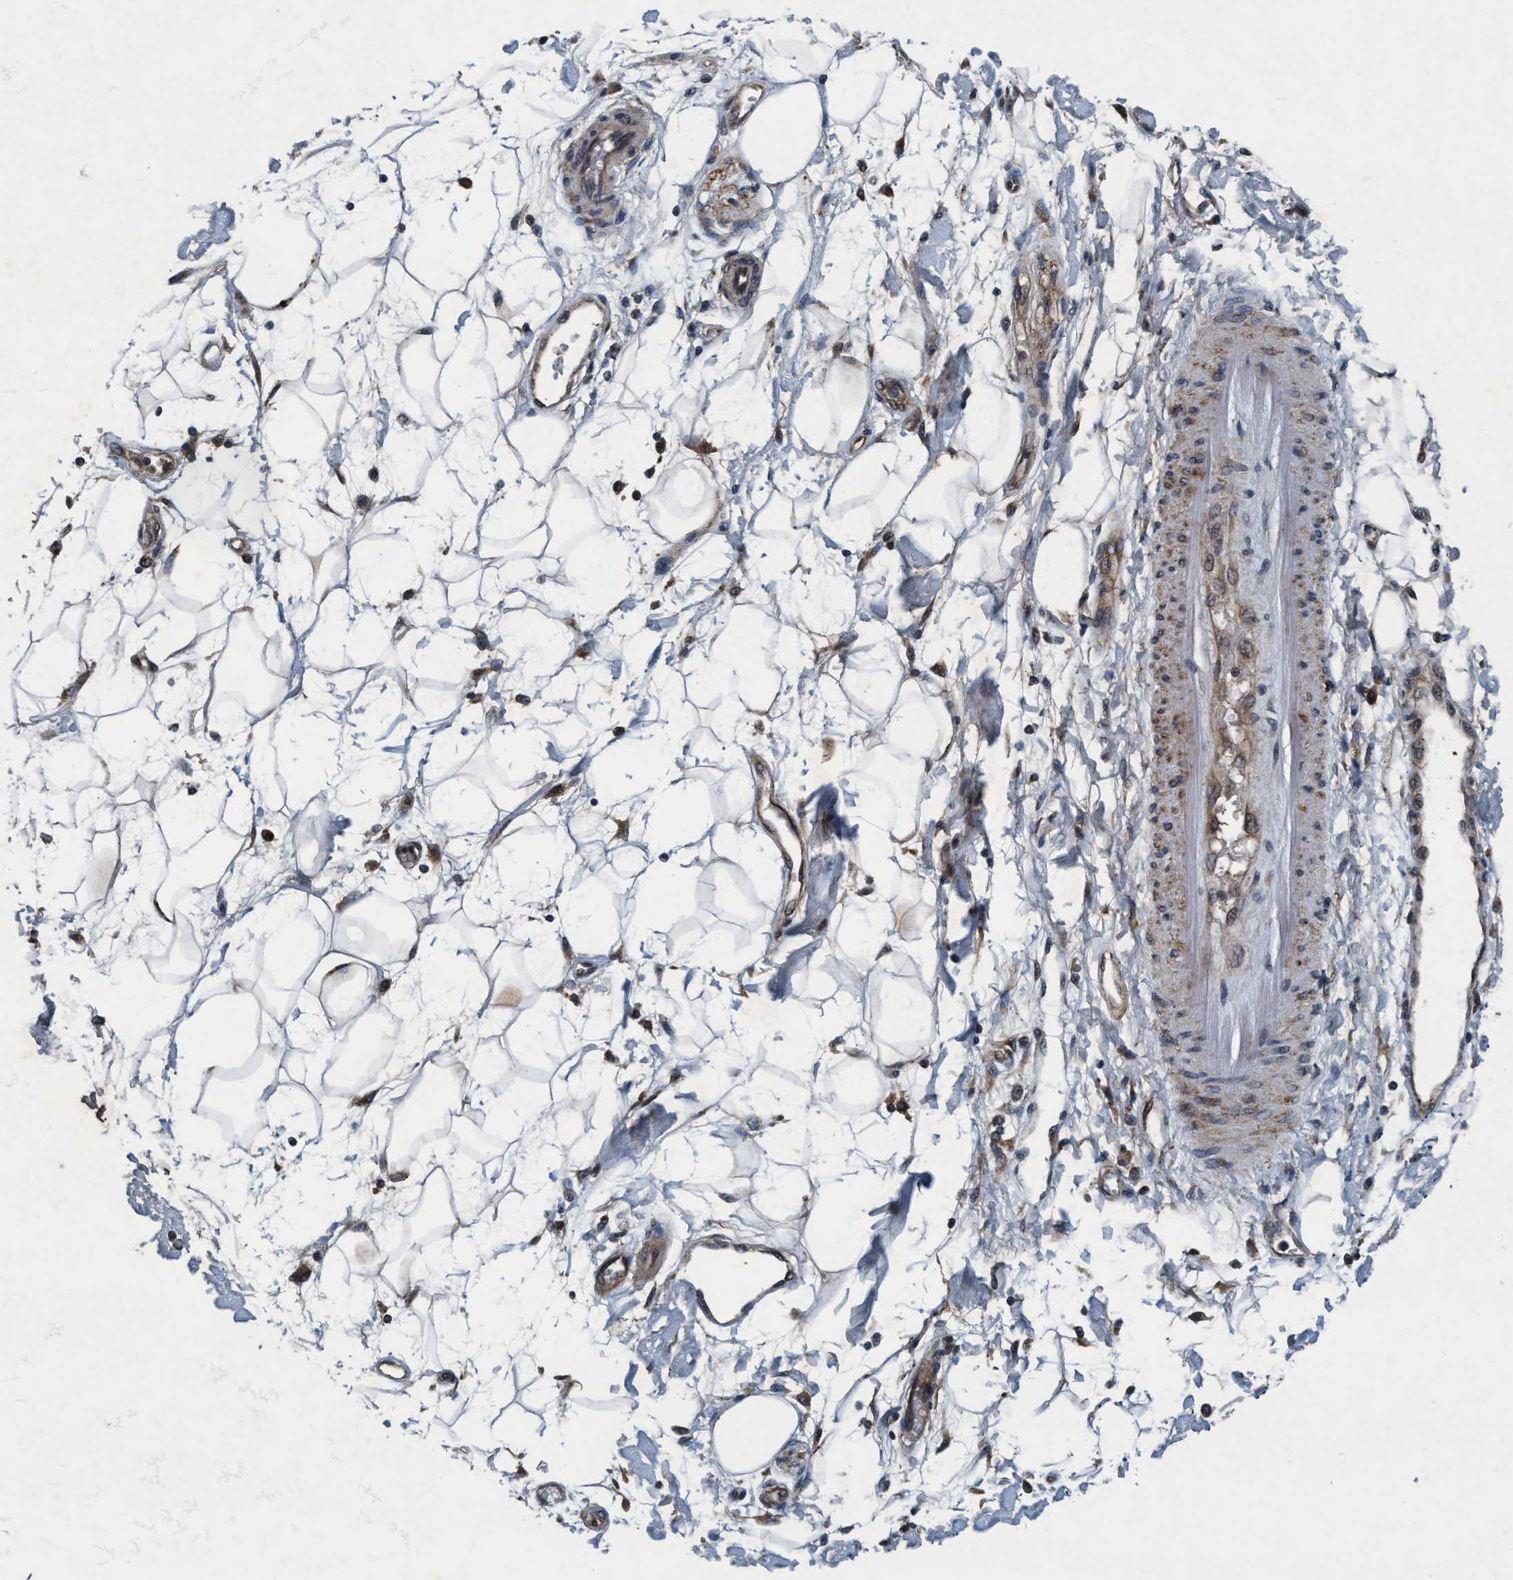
{"staining": {"intensity": "moderate", "quantity": ">75%", "location": "cytoplasmic/membranous"}, "tissue": "adipose tissue", "cell_type": "Adipocytes", "image_type": "normal", "snomed": [{"axis": "morphology", "description": "Normal tissue, NOS"}, {"axis": "morphology", "description": "Adenocarcinoma, NOS"}, {"axis": "topography", "description": "Duodenum"}, {"axis": "topography", "description": "Peripheral nerve tissue"}], "caption": "Adipose tissue stained for a protein (brown) exhibits moderate cytoplasmic/membranous positive positivity in approximately >75% of adipocytes.", "gene": "AKT1S1", "patient": {"sex": "female", "age": 60}}